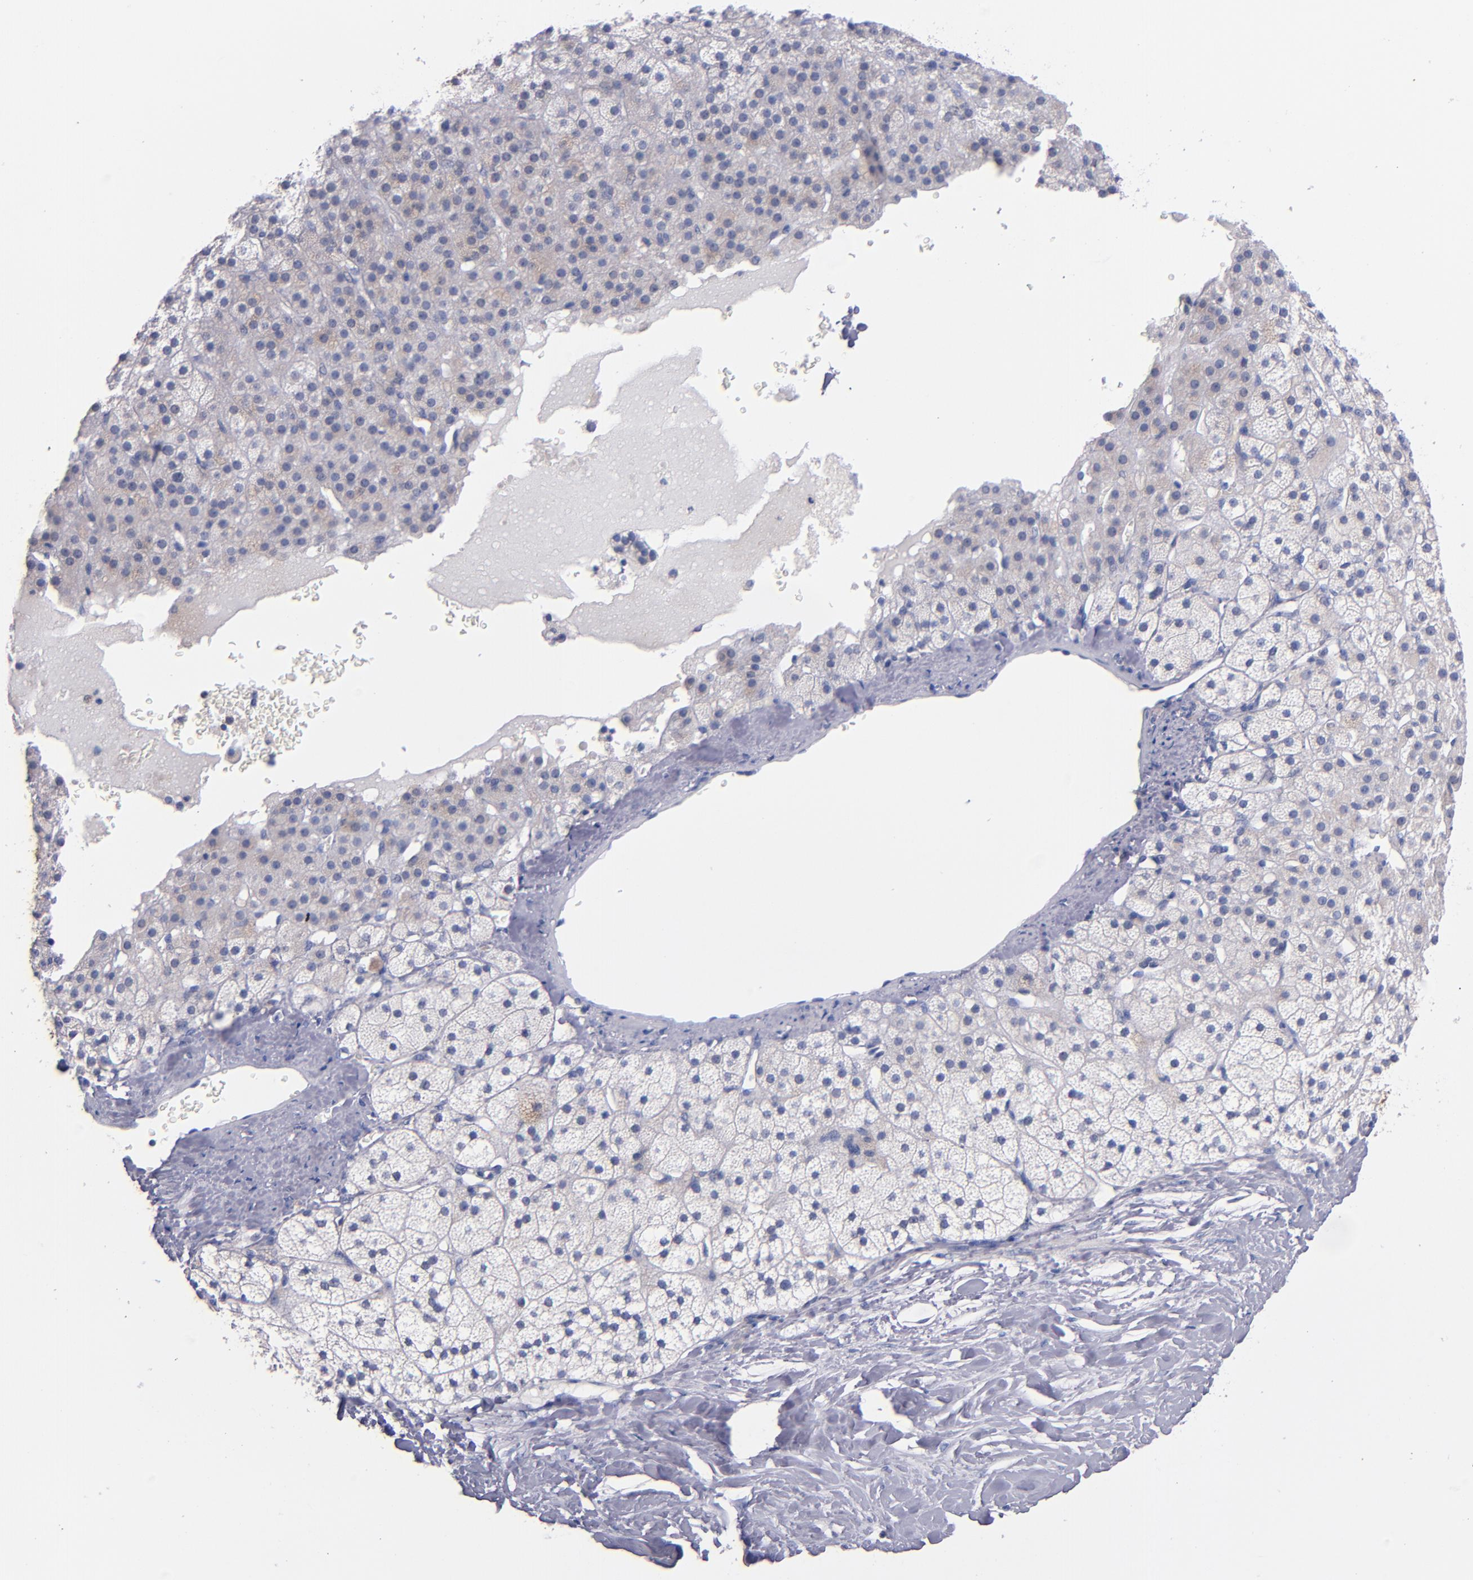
{"staining": {"intensity": "weak", "quantity": "<25%", "location": "cytoplasmic/membranous"}, "tissue": "adrenal gland", "cell_type": "Glandular cells", "image_type": "normal", "snomed": [{"axis": "morphology", "description": "Normal tissue, NOS"}, {"axis": "topography", "description": "Adrenal gland"}], "caption": "A photomicrograph of adrenal gland stained for a protein reveals no brown staining in glandular cells. (DAB immunohistochemistry, high magnification).", "gene": "CNTNAP2", "patient": {"sex": "male", "age": 35}}